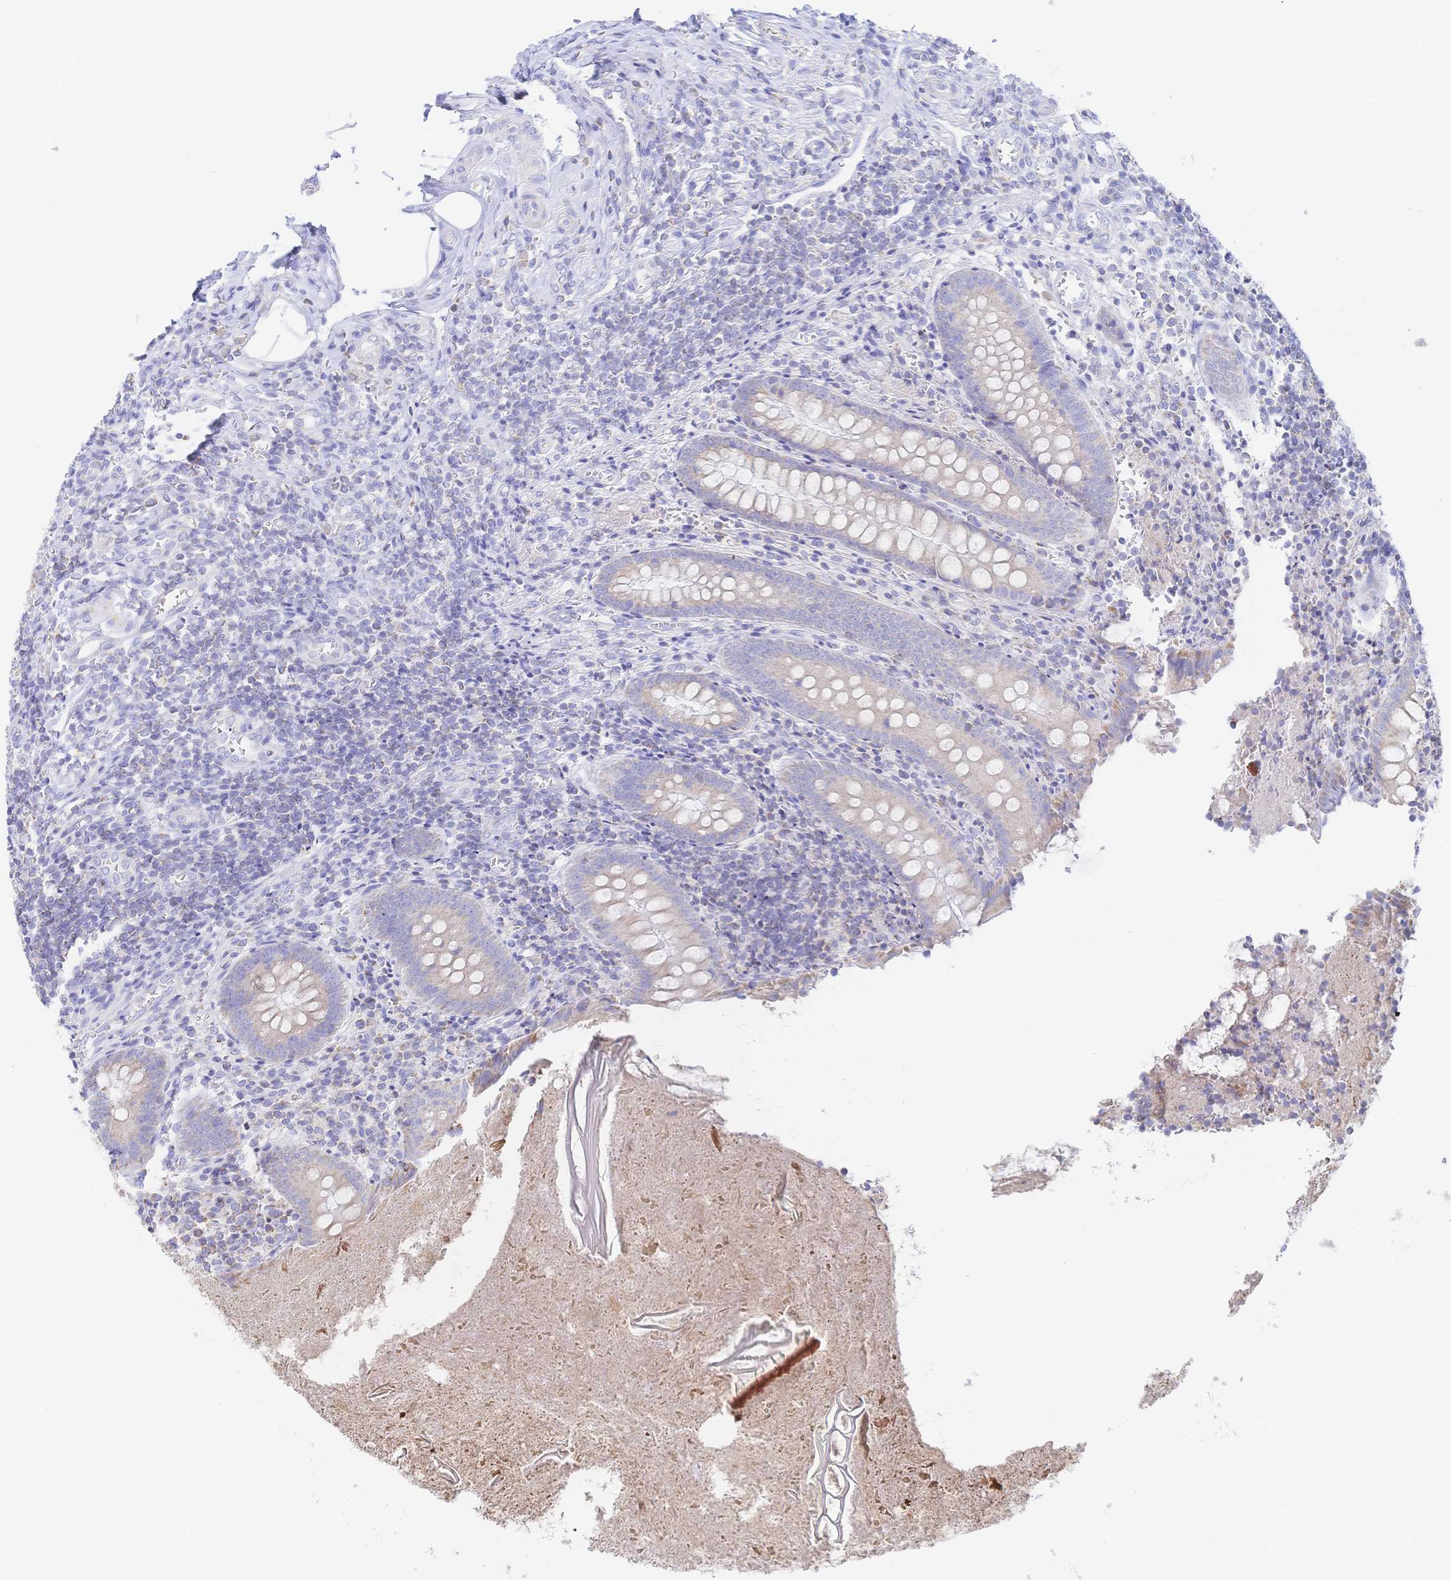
{"staining": {"intensity": "moderate", "quantity": "<25%", "location": "cytoplasmic/membranous"}, "tissue": "appendix", "cell_type": "Glandular cells", "image_type": "normal", "snomed": [{"axis": "morphology", "description": "Normal tissue, NOS"}, {"axis": "topography", "description": "Appendix"}], "caption": "Immunohistochemistry (IHC) image of normal appendix stained for a protein (brown), which displays low levels of moderate cytoplasmic/membranous positivity in approximately <25% of glandular cells.", "gene": "SYNGR4", "patient": {"sex": "female", "age": 17}}